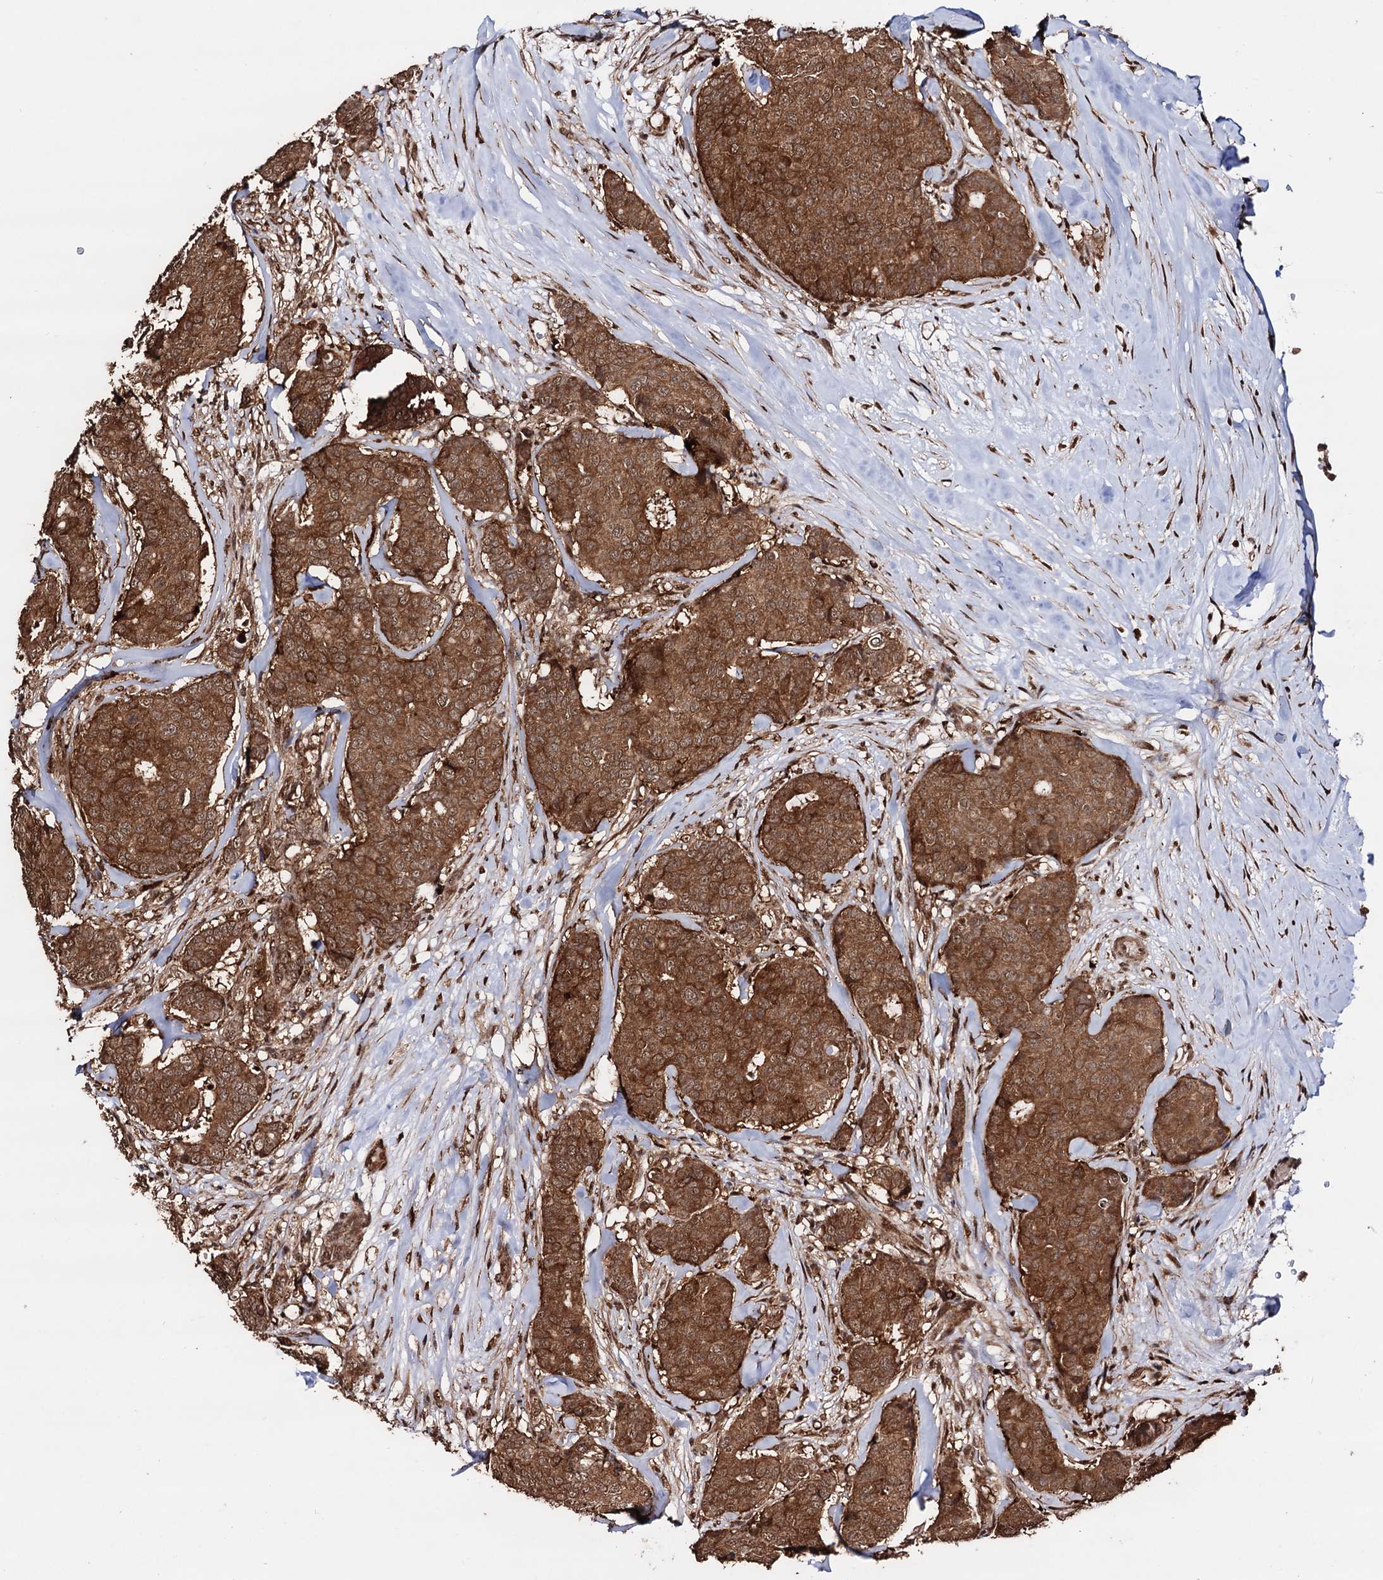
{"staining": {"intensity": "moderate", "quantity": ">75%", "location": "cytoplasmic/membranous,nuclear"}, "tissue": "breast cancer", "cell_type": "Tumor cells", "image_type": "cancer", "snomed": [{"axis": "morphology", "description": "Duct carcinoma"}, {"axis": "topography", "description": "Breast"}], "caption": "This is an image of immunohistochemistry staining of breast cancer, which shows moderate positivity in the cytoplasmic/membranous and nuclear of tumor cells.", "gene": "PIGB", "patient": {"sex": "female", "age": 75}}